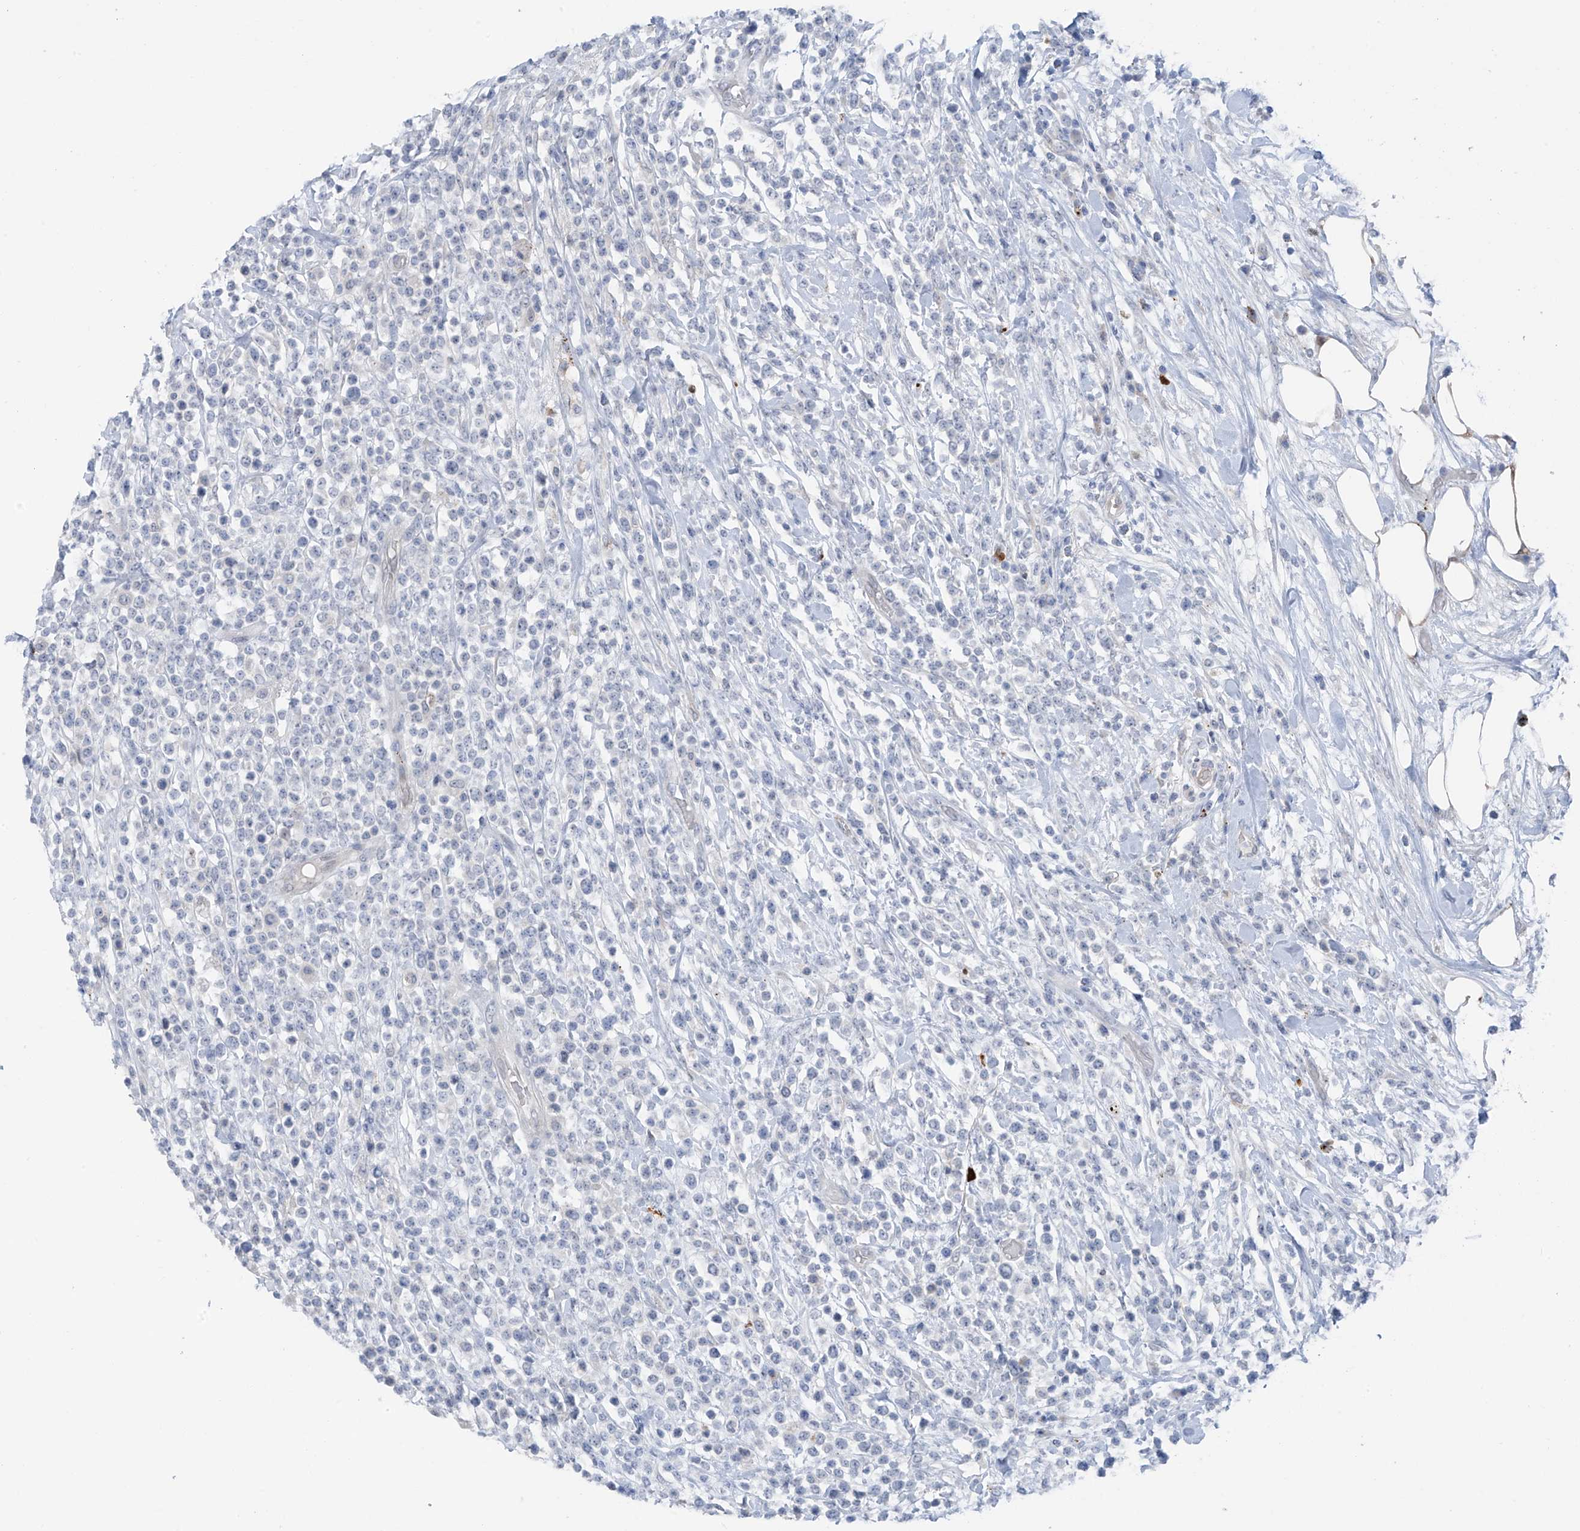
{"staining": {"intensity": "negative", "quantity": "none", "location": "none"}, "tissue": "lymphoma", "cell_type": "Tumor cells", "image_type": "cancer", "snomed": [{"axis": "morphology", "description": "Malignant lymphoma, non-Hodgkin's type, High grade"}, {"axis": "topography", "description": "Colon"}], "caption": "Immunohistochemistry micrograph of malignant lymphoma, non-Hodgkin's type (high-grade) stained for a protein (brown), which displays no expression in tumor cells.", "gene": "ZNF793", "patient": {"sex": "female", "age": 53}}